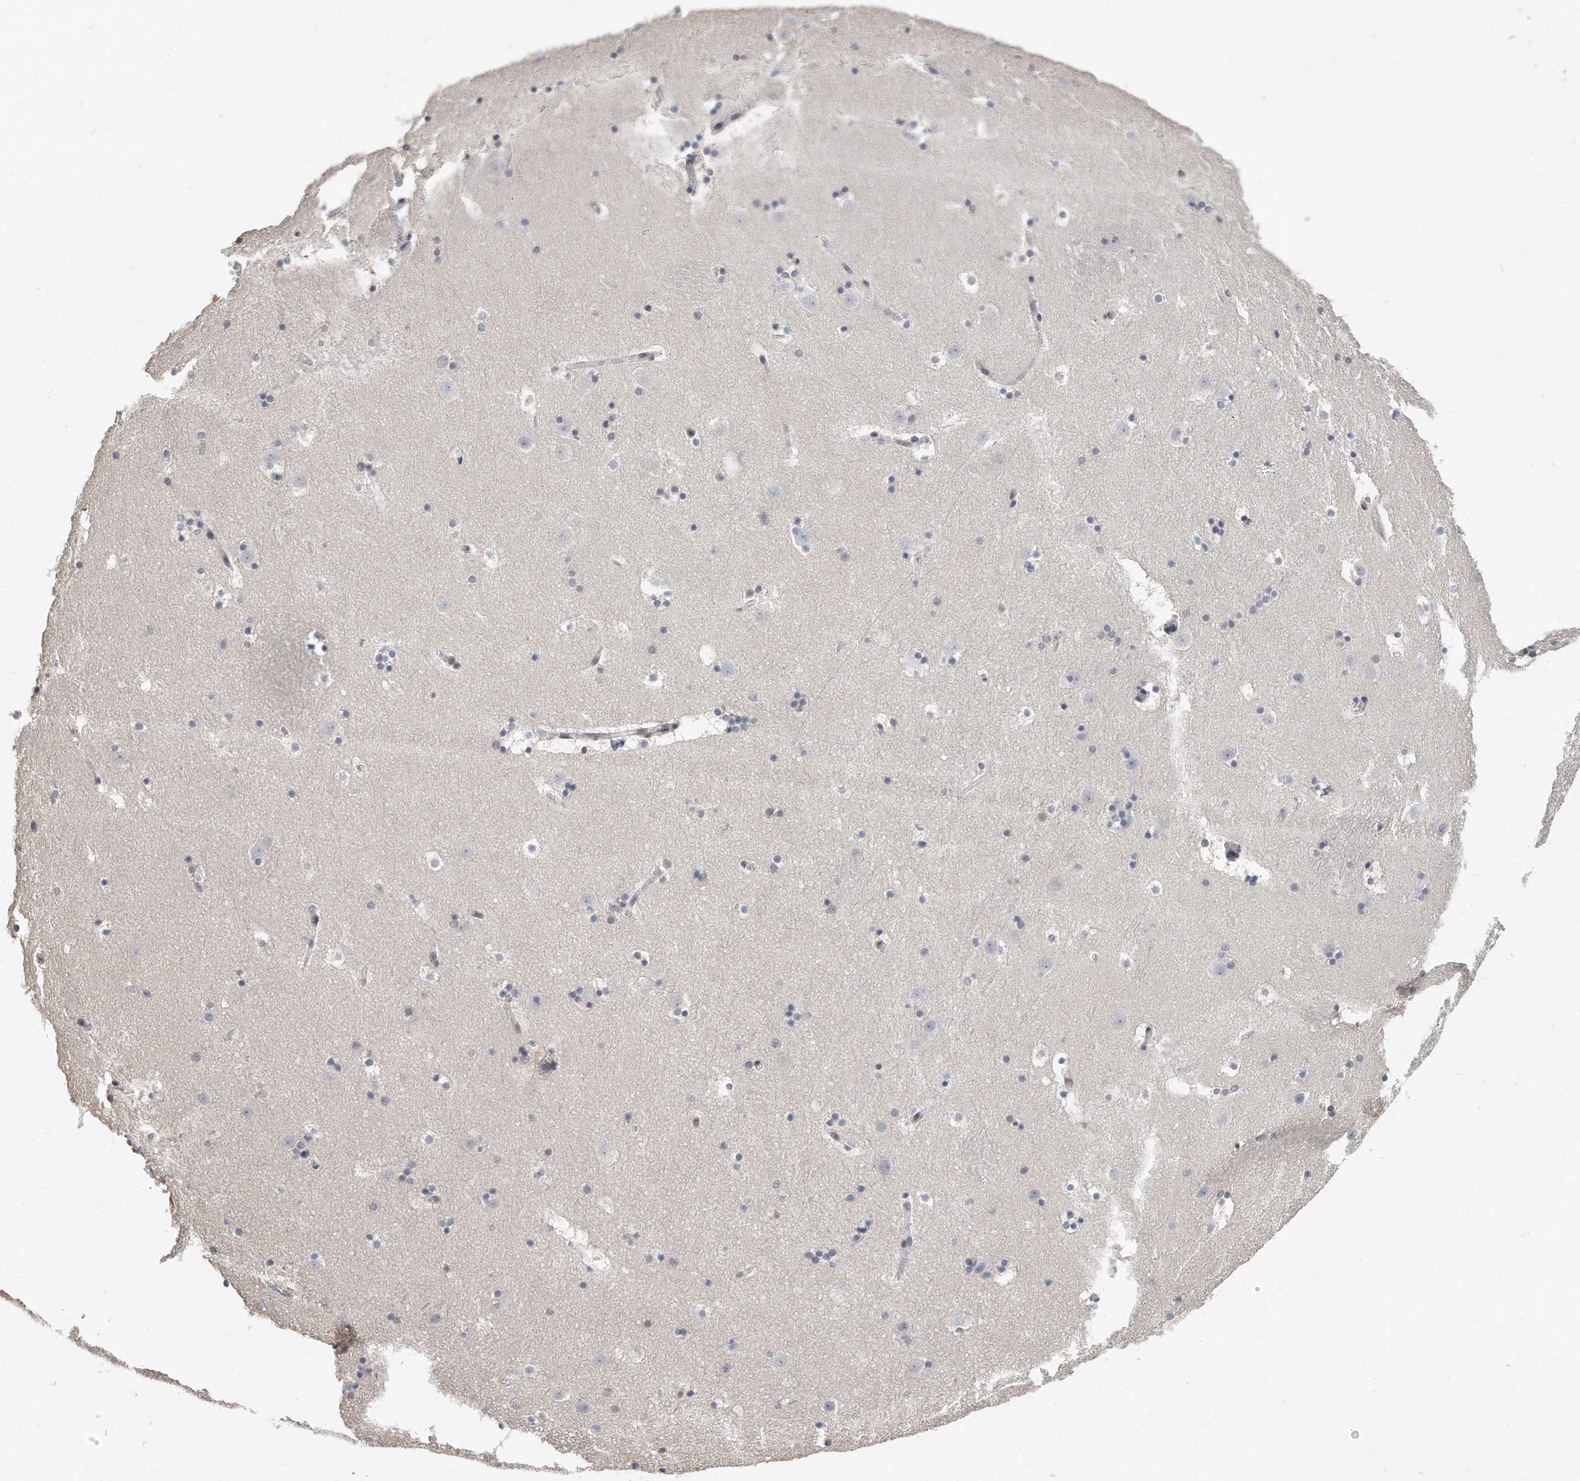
{"staining": {"intensity": "negative", "quantity": "none", "location": "none"}, "tissue": "caudate", "cell_type": "Glial cells", "image_type": "normal", "snomed": [{"axis": "morphology", "description": "Normal tissue, NOS"}, {"axis": "topography", "description": "Lateral ventricle wall"}], "caption": "This is a image of IHC staining of benign caudate, which shows no positivity in glial cells. Nuclei are stained in blue.", "gene": "CTBP2", "patient": {"sex": "male", "age": 45}}